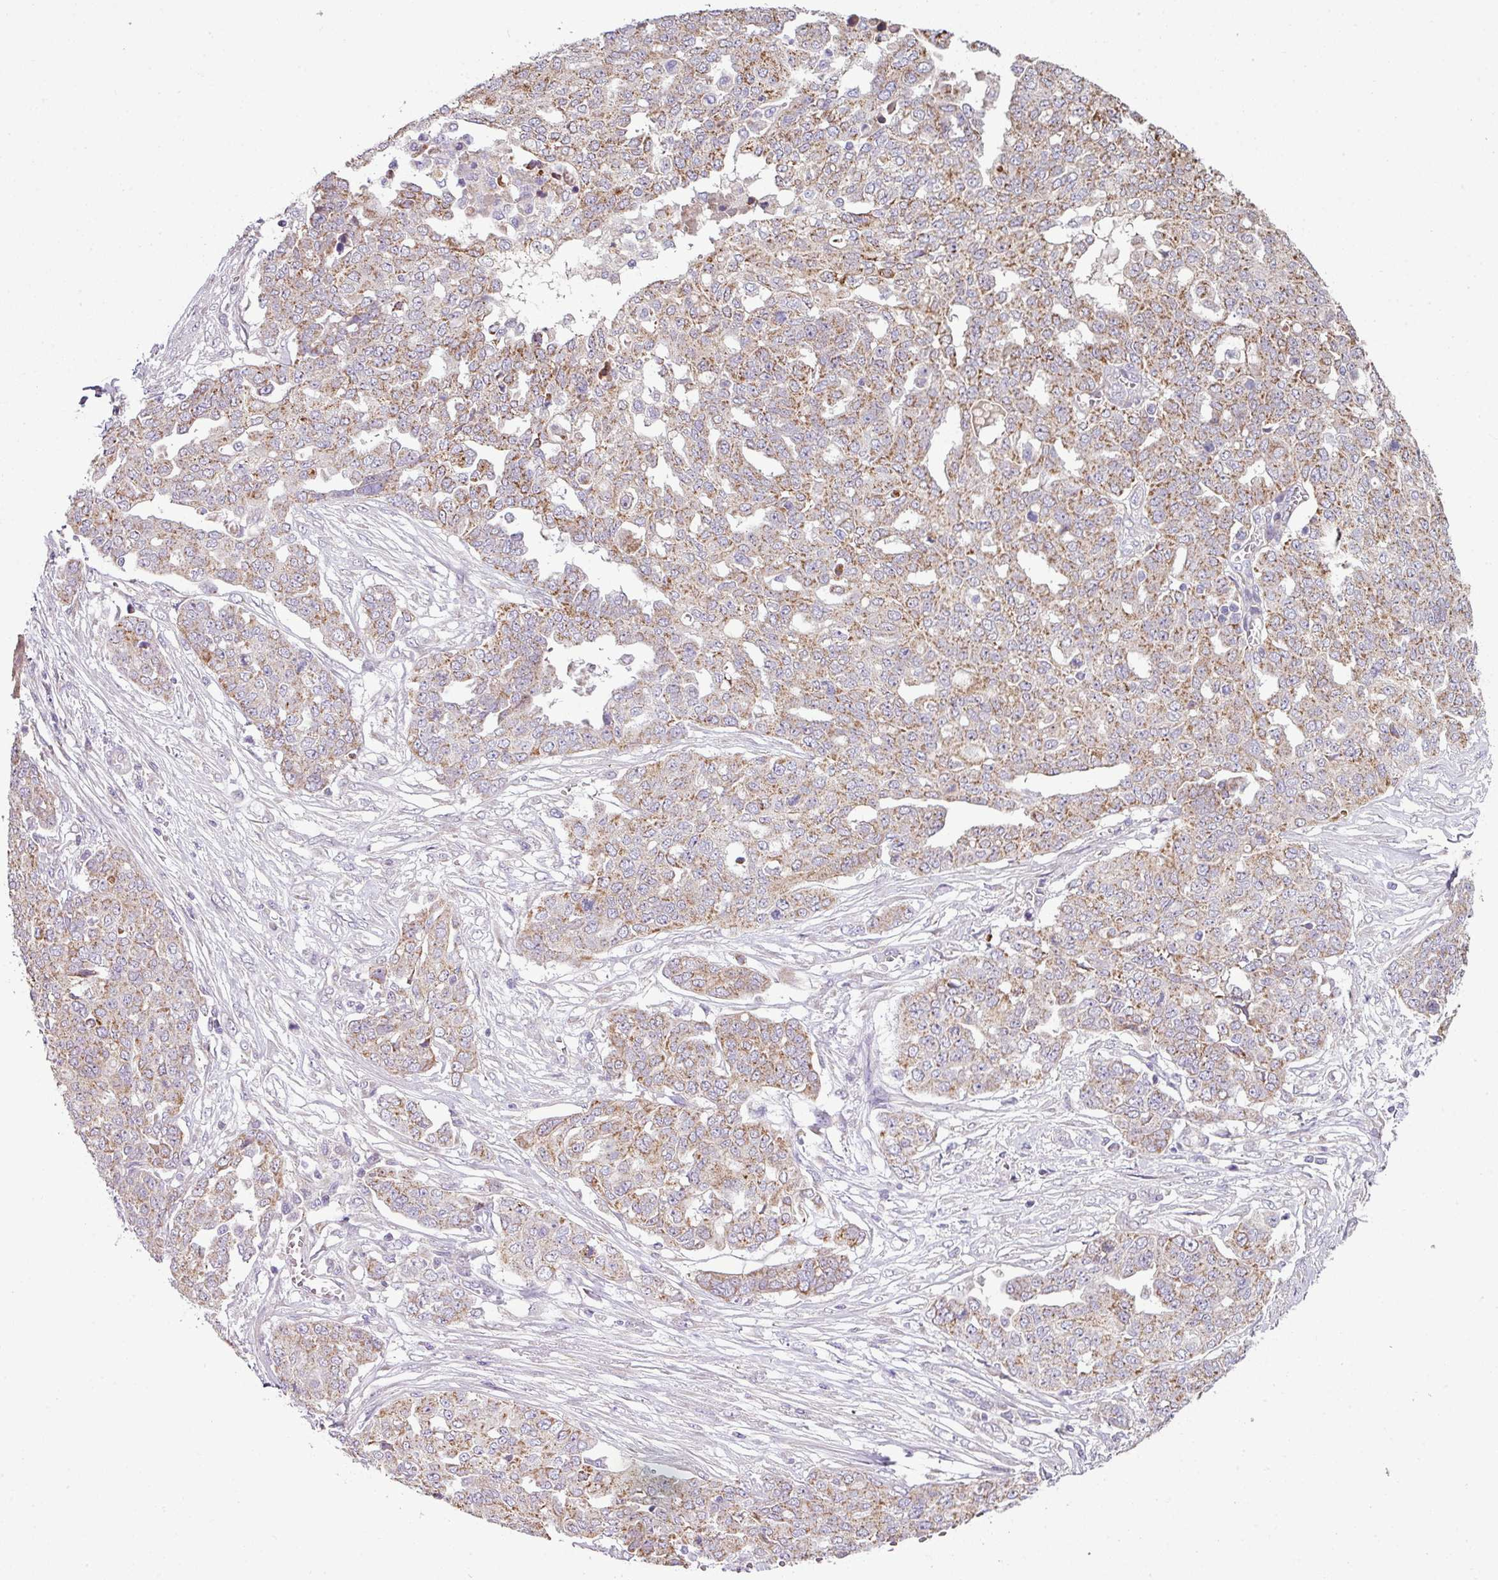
{"staining": {"intensity": "moderate", "quantity": ">75%", "location": "cytoplasmic/membranous"}, "tissue": "ovarian cancer", "cell_type": "Tumor cells", "image_type": "cancer", "snomed": [{"axis": "morphology", "description": "Cystadenocarcinoma, serous, NOS"}, {"axis": "topography", "description": "Soft tissue"}, {"axis": "topography", "description": "Ovary"}], "caption": "This photomicrograph reveals immunohistochemistry (IHC) staining of human ovarian cancer (serous cystadenocarcinoma), with medium moderate cytoplasmic/membranous positivity in approximately >75% of tumor cells.", "gene": "LRRC9", "patient": {"sex": "female", "age": 57}}